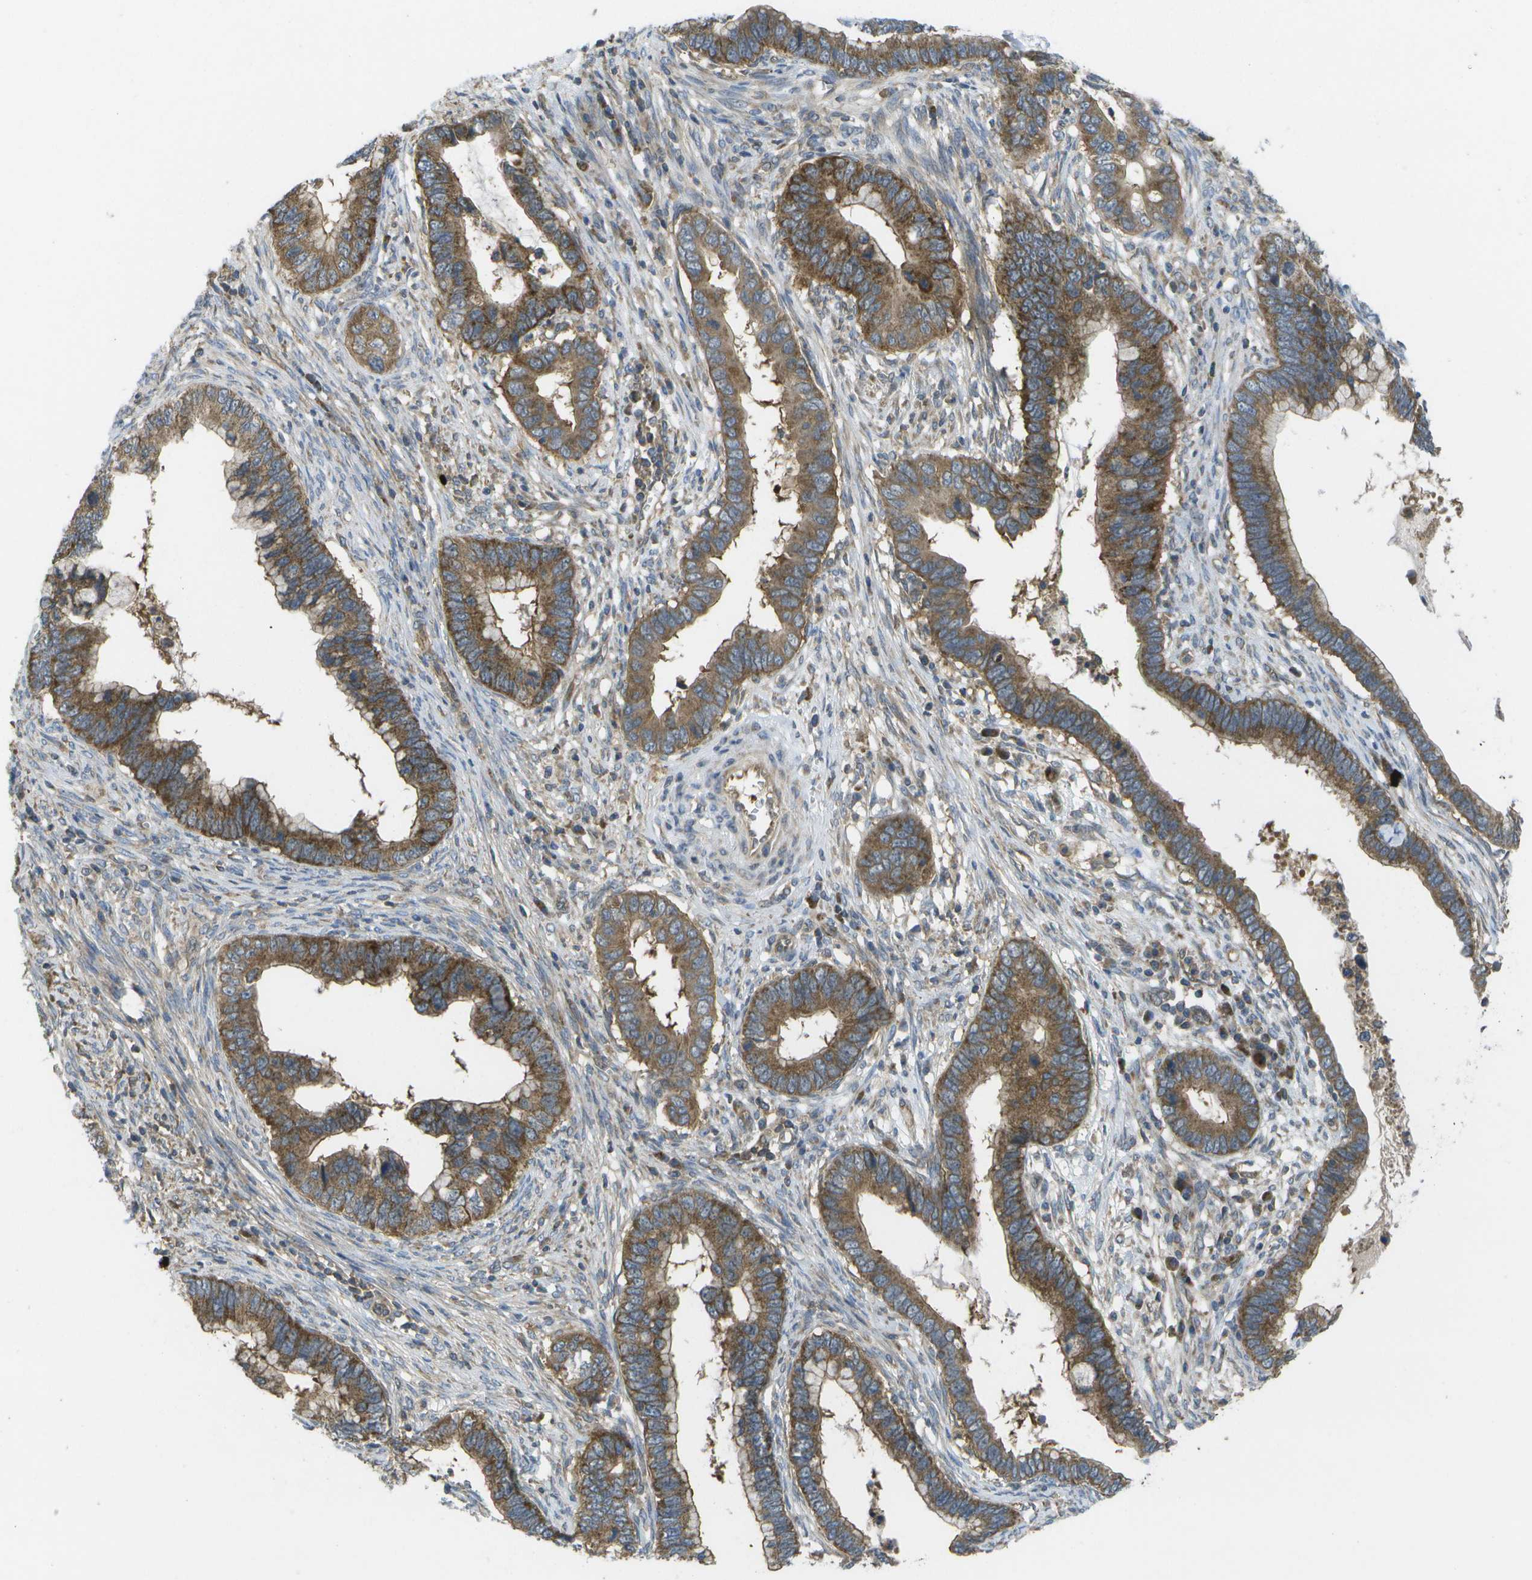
{"staining": {"intensity": "moderate", "quantity": ">75%", "location": "cytoplasmic/membranous"}, "tissue": "cervical cancer", "cell_type": "Tumor cells", "image_type": "cancer", "snomed": [{"axis": "morphology", "description": "Adenocarcinoma, NOS"}, {"axis": "topography", "description": "Cervix"}], "caption": "Human cervical adenocarcinoma stained for a protein (brown) shows moderate cytoplasmic/membranous positive positivity in approximately >75% of tumor cells.", "gene": "DPM3", "patient": {"sex": "female", "age": 44}}